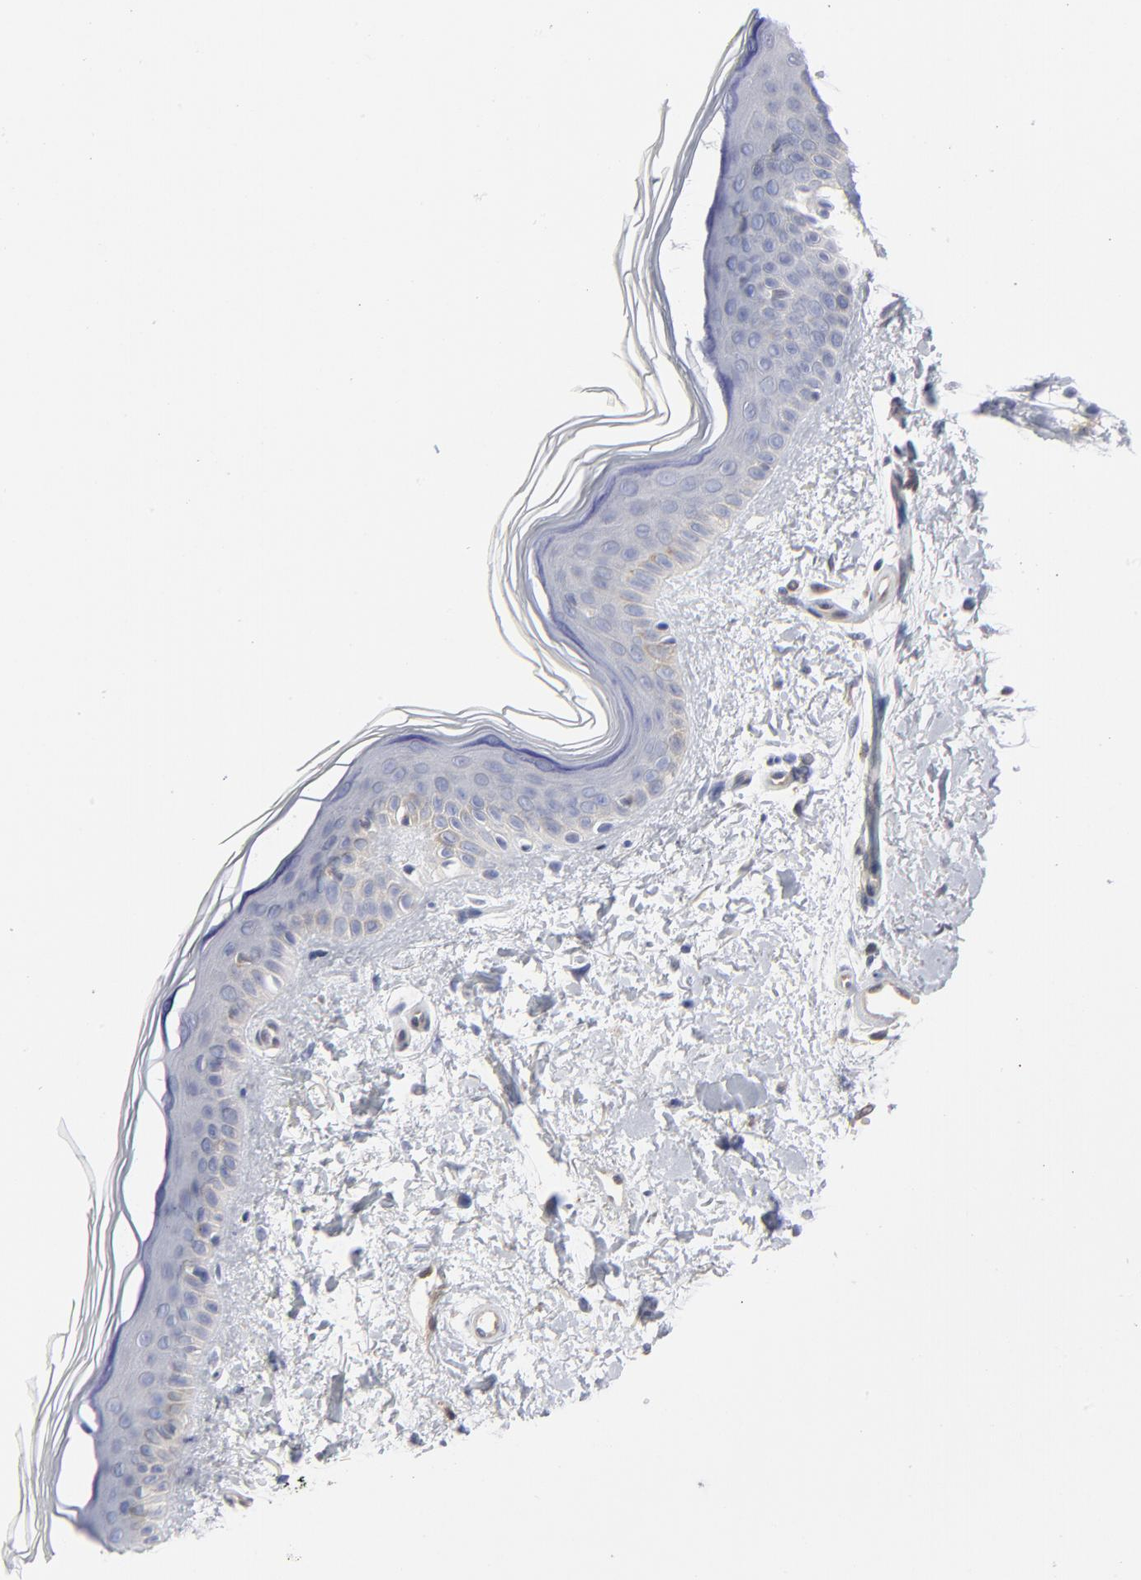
{"staining": {"intensity": "weak", "quantity": "25%-75%", "location": "cytoplasmic/membranous"}, "tissue": "skin", "cell_type": "Fibroblasts", "image_type": "normal", "snomed": [{"axis": "morphology", "description": "Normal tissue, NOS"}, {"axis": "topography", "description": "Skin"}], "caption": "Immunohistochemical staining of normal human skin shows weak cytoplasmic/membranous protein positivity in approximately 25%-75% of fibroblasts.", "gene": "ARRB1", "patient": {"sex": "female", "age": 19}}